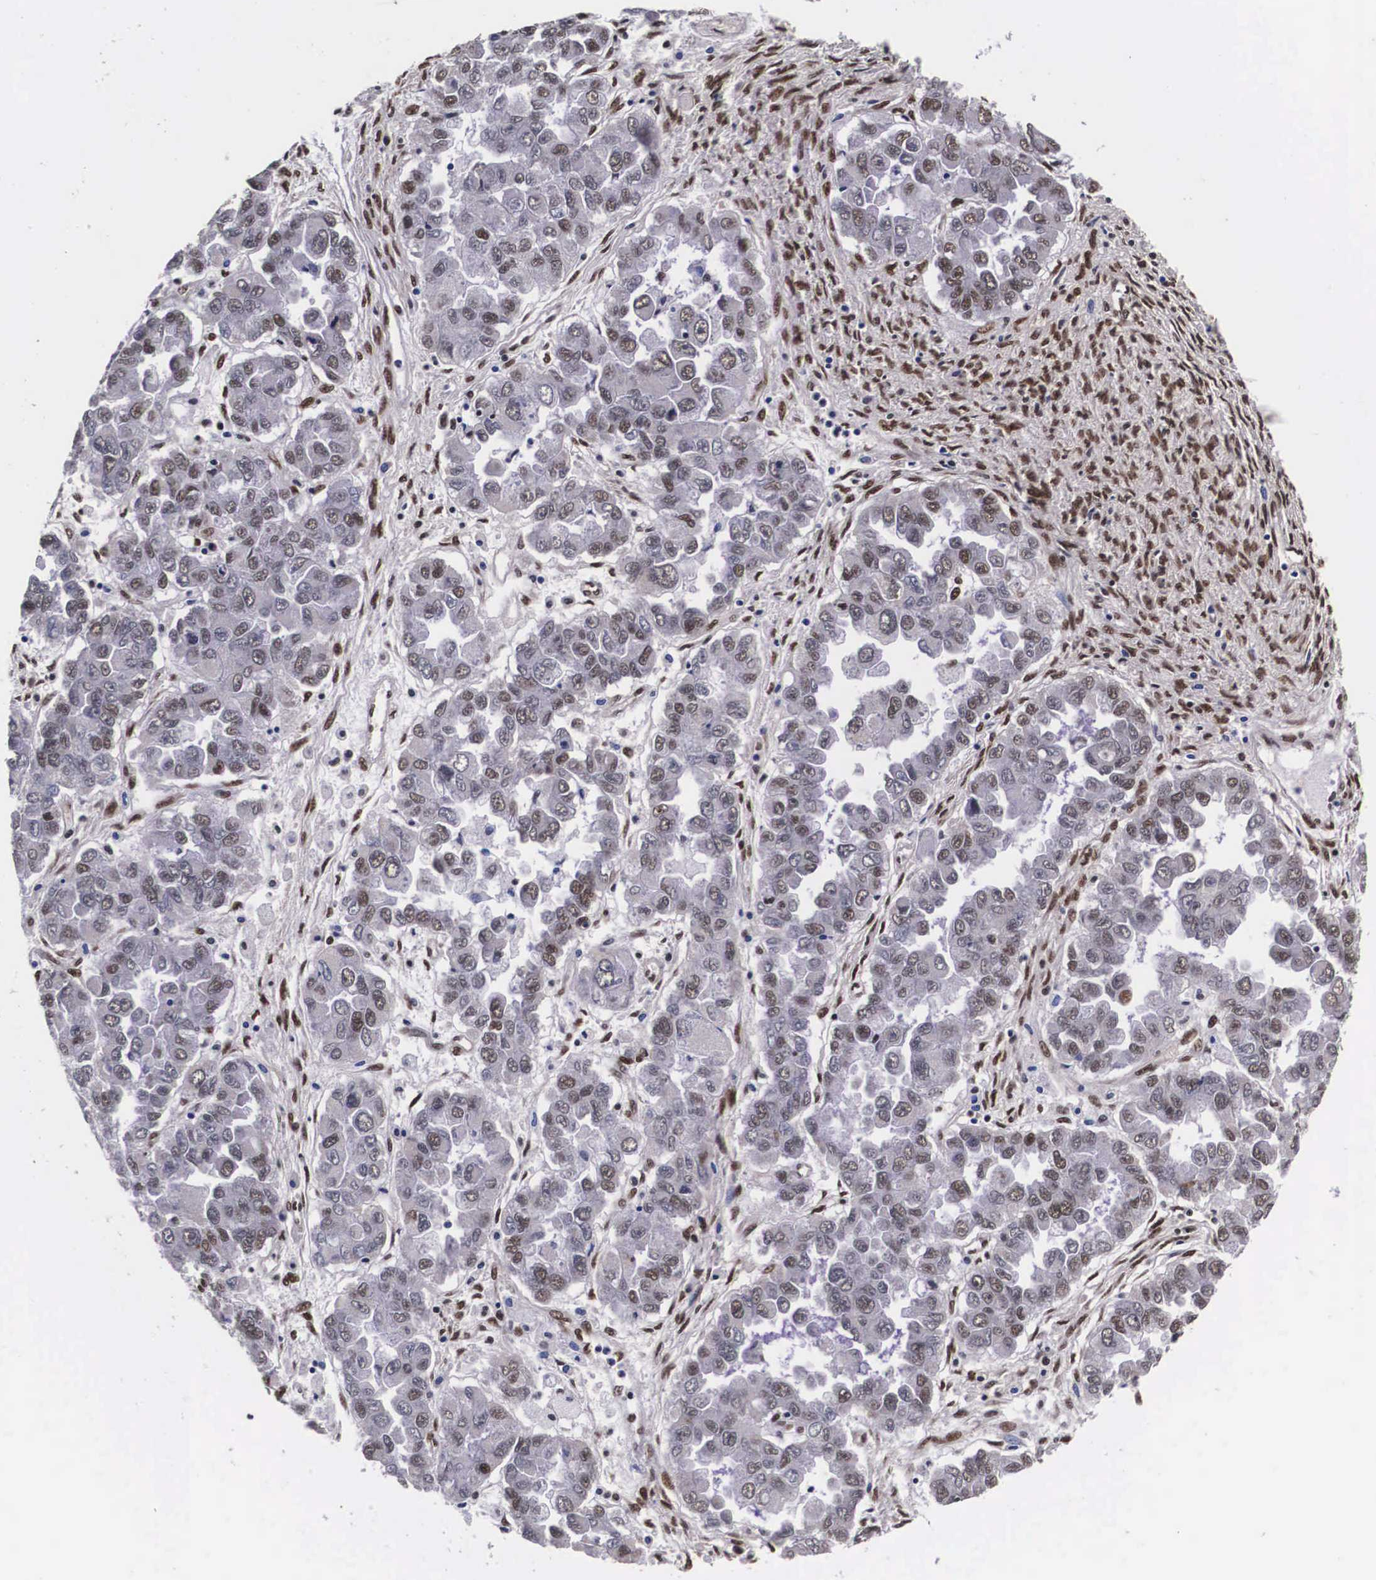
{"staining": {"intensity": "strong", "quantity": ">75%", "location": "nuclear"}, "tissue": "ovarian cancer", "cell_type": "Tumor cells", "image_type": "cancer", "snomed": [{"axis": "morphology", "description": "Cystadenocarcinoma, serous, NOS"}, {"axis": "topography", "description": "Ovary"}], "caption": "Tumor cells reveal strong nuclear positivity in about >75% of cells in ovarian cancer.", "gene": "PABPN1", "patient": {"sex": "female", "age": 84}}